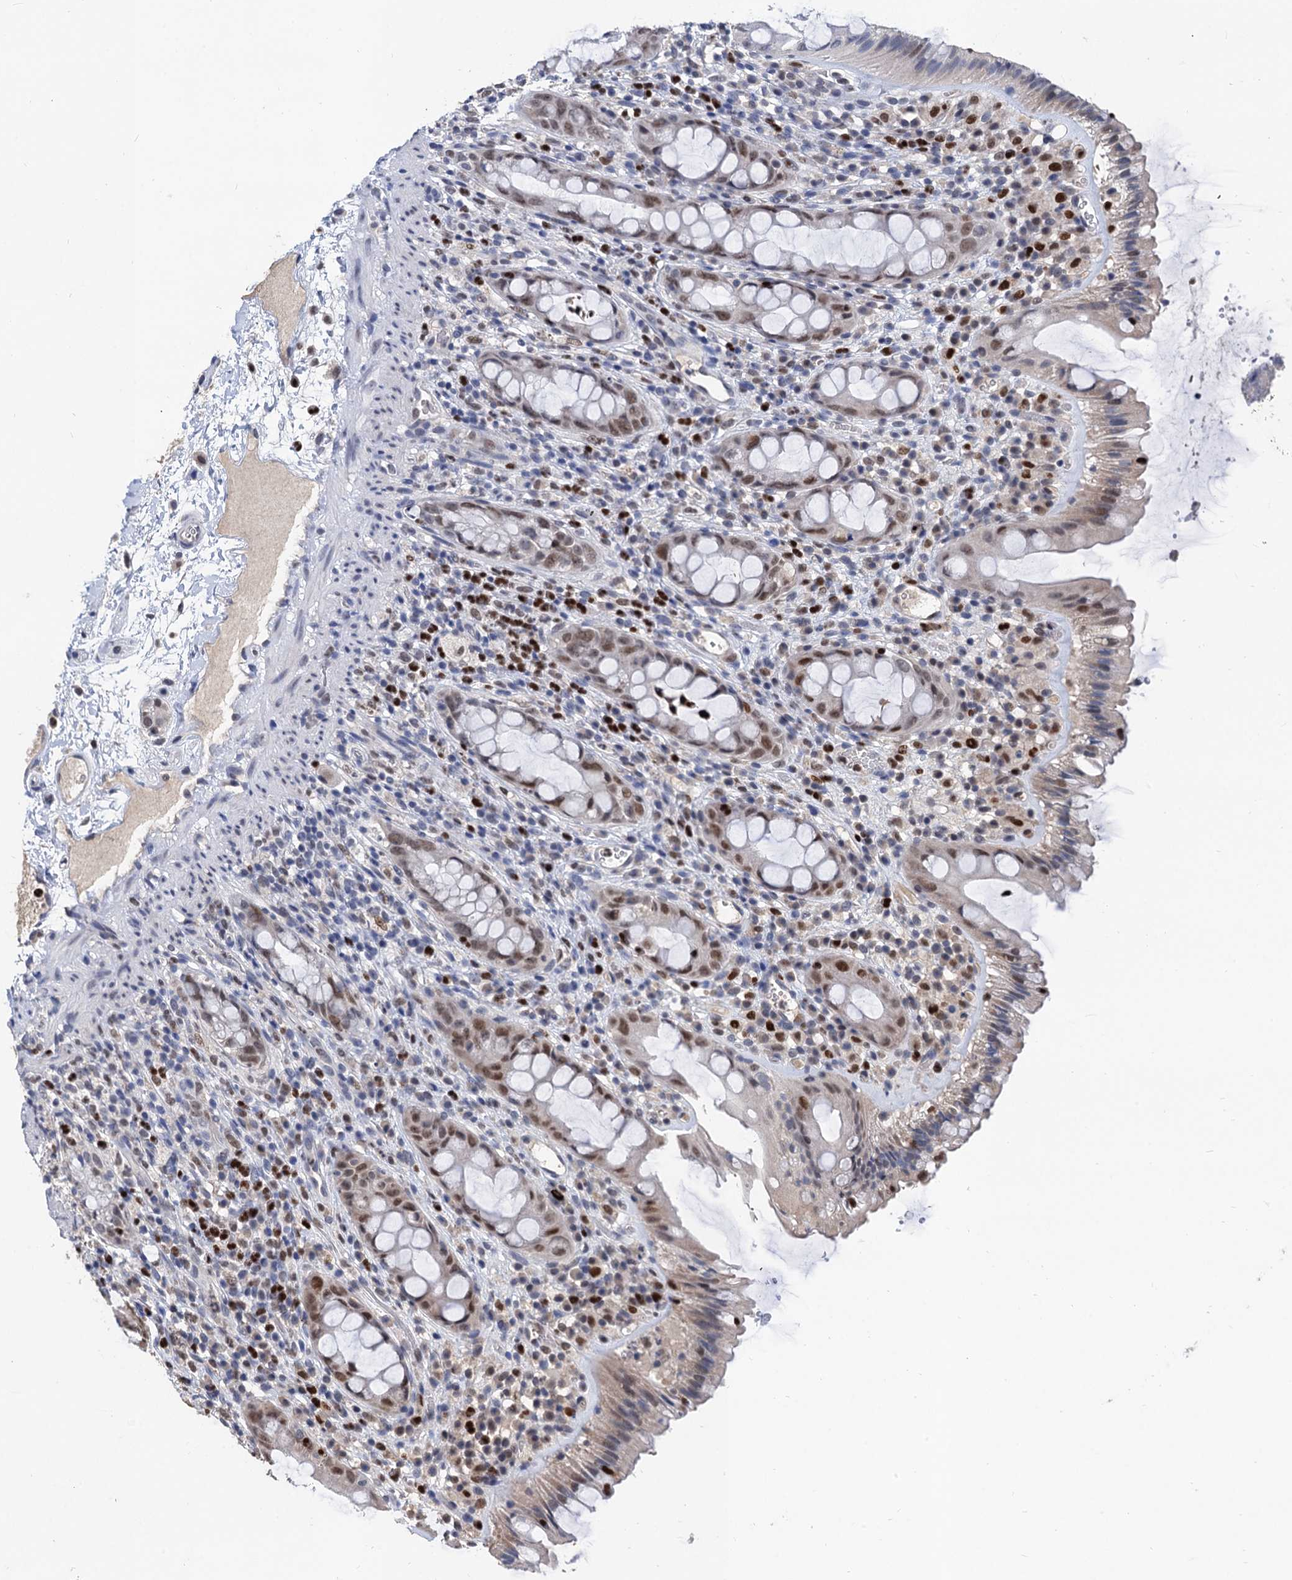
{"staining": {"intensity": "moderate", "quantity": "25%-75%", "location": "nuclear"}, "tissue": "rectum", "cell_type": "Glandular cells", "image_type": "normal", "snomed": [{"axis": "morphology", "description": "Normal tissue, NOS"}, {"axis": "topography", "description": "Rectum"}], "caption": "Moderate nuclear positivity is identified in about 25%-75% of glandular cells in unremarkable rectum. (DAB (3,3'-diaminobenzidine) = brown stain, brightfield microscopy at high magnification).", "gene": "TSEN34", "patient": {"sex": "female", "age": 57}}